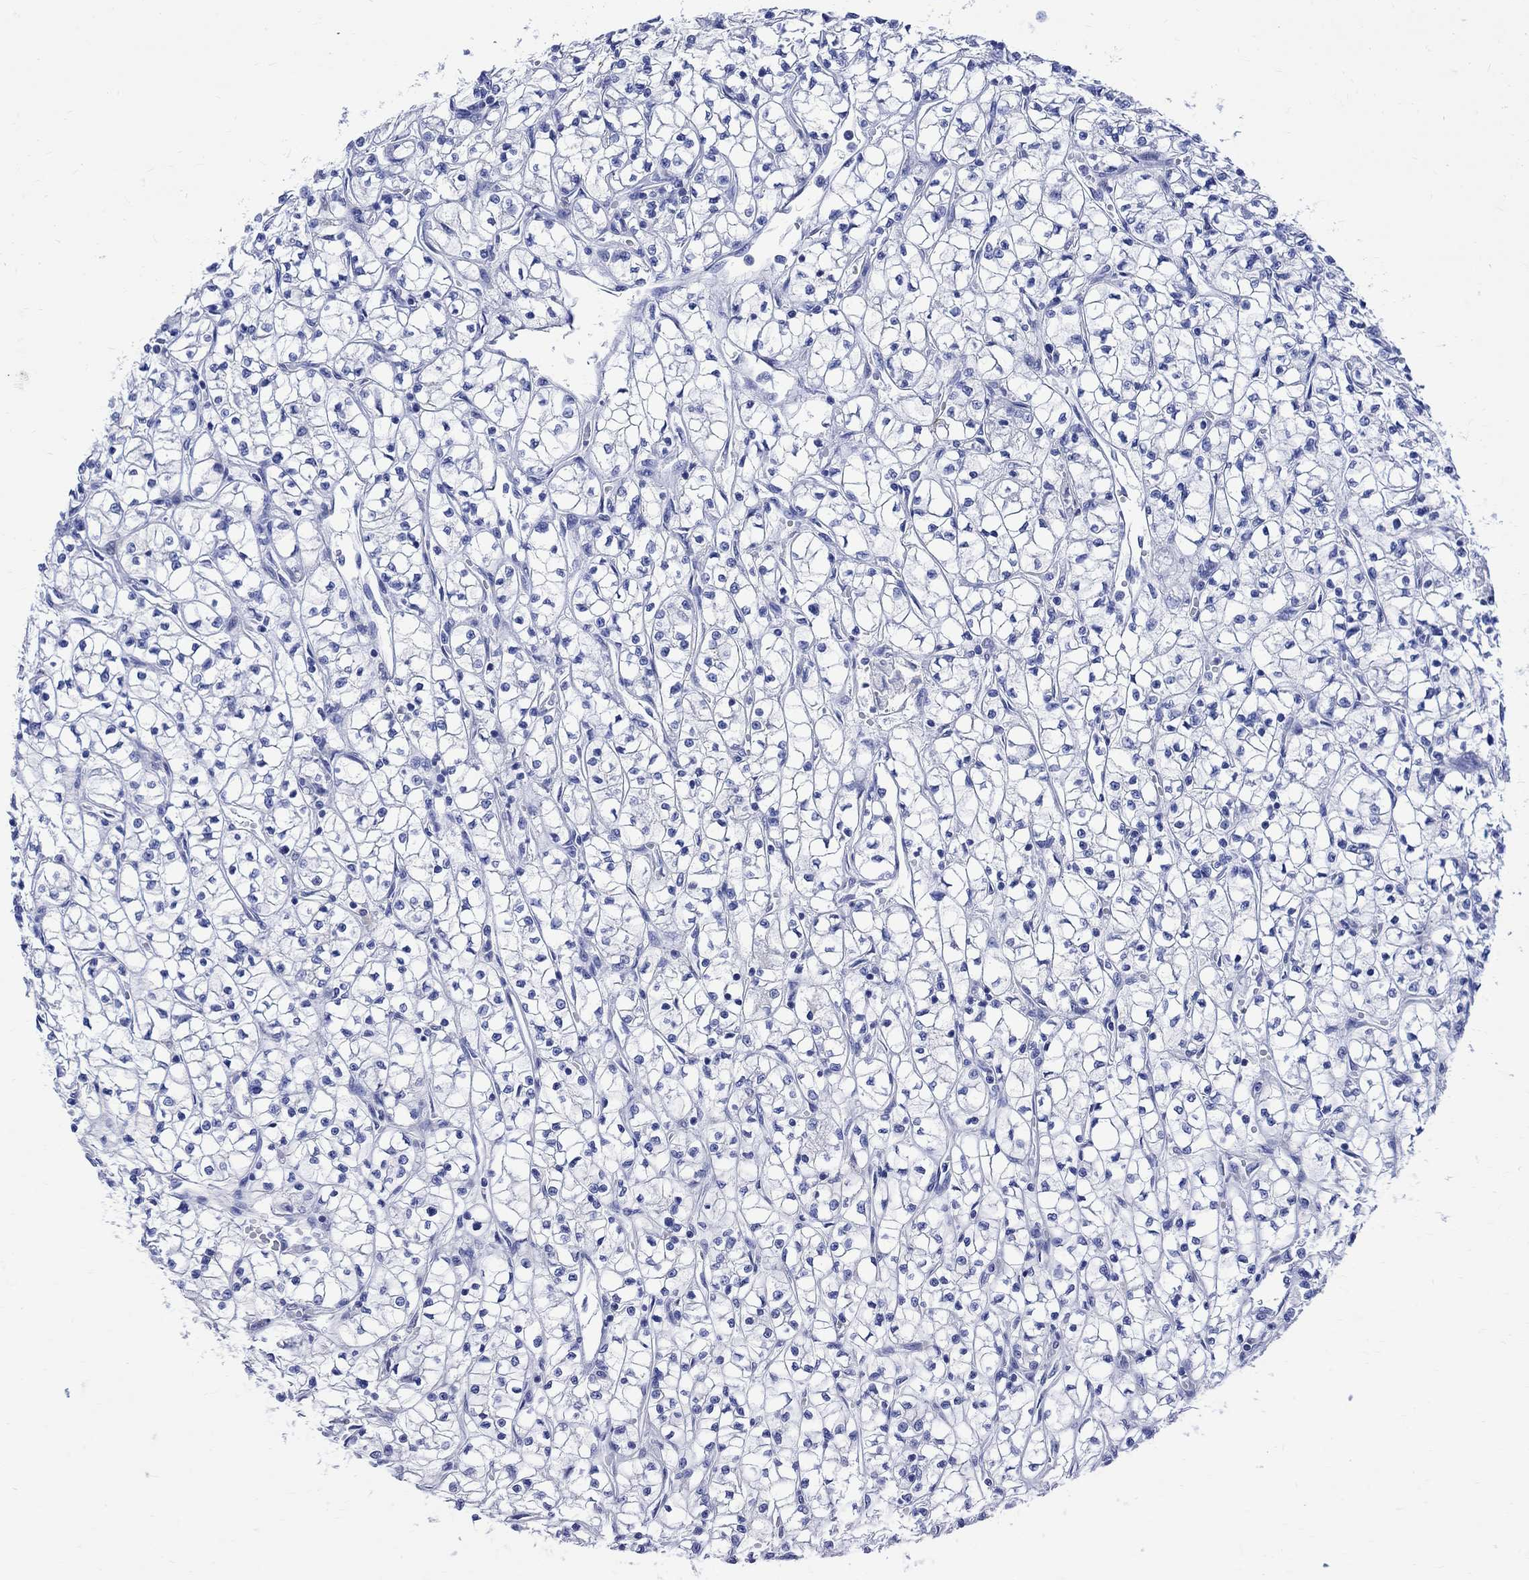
{"staining": {"intensity": "negative", "quantity": "none", "location": "none"}, "tissue": "renal cancer", "cell_type": "Tumor cells", "image_type": "cancer", "snomed": [{"axis": "morphology", "description": "Adenocarcinoma, NOS"}, {"axis": "topography", "description": "Kidney"}], "caption": "High power microscopy histopathology image of an IHC image of renal cancer, revealing no significant expression in tumor cells.", "gene": "PARVB", "patient": {"sex": "female", "age": 64}}